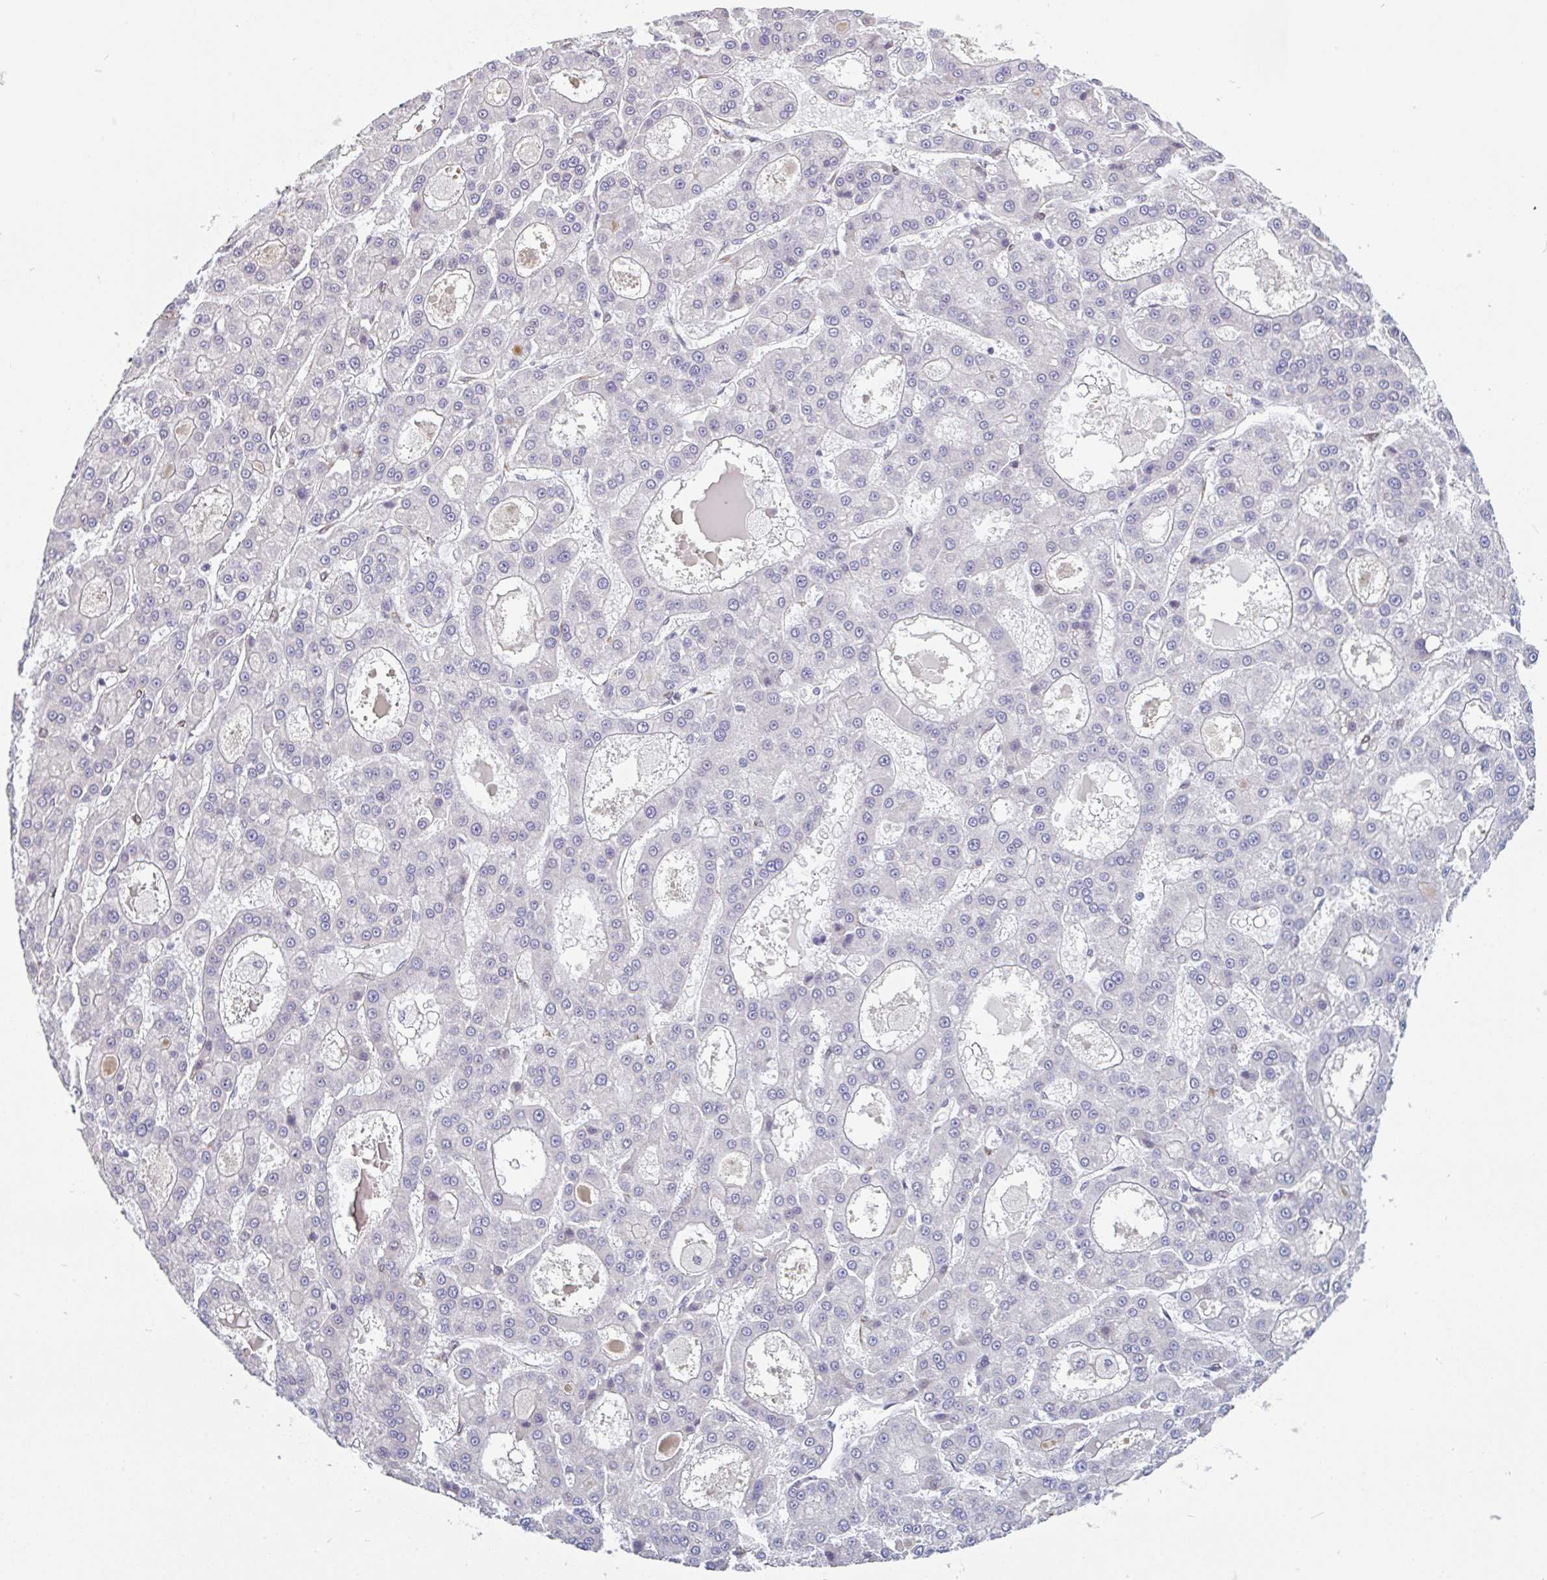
{"staining": {"intensity": "negative", "quantity": "none", "location": "none"}, "tissue": "liver cancer", "cell_type": "Tumor cells", "image_type": "cancer", "snomed": [{"axis": "morphology", "description": "Carcinoma, Hepatocellular, NOS"}, {"axis": "topography", "description": "Liver"}], "caption": "DAB (3,3'-diaminobenzidine) immunohistochemical staining of liver cancer exhibits no significant positivity in tumor cells. The staining was performed using DAB (3,3'-diaminobenzidine) to visualize the protein expression in brown, while the nuclei were stained in blue with hematoxylin (Magnification: 20x).", "gene": "TMEM119", "patient": {"sex": "male", "age": 70}}